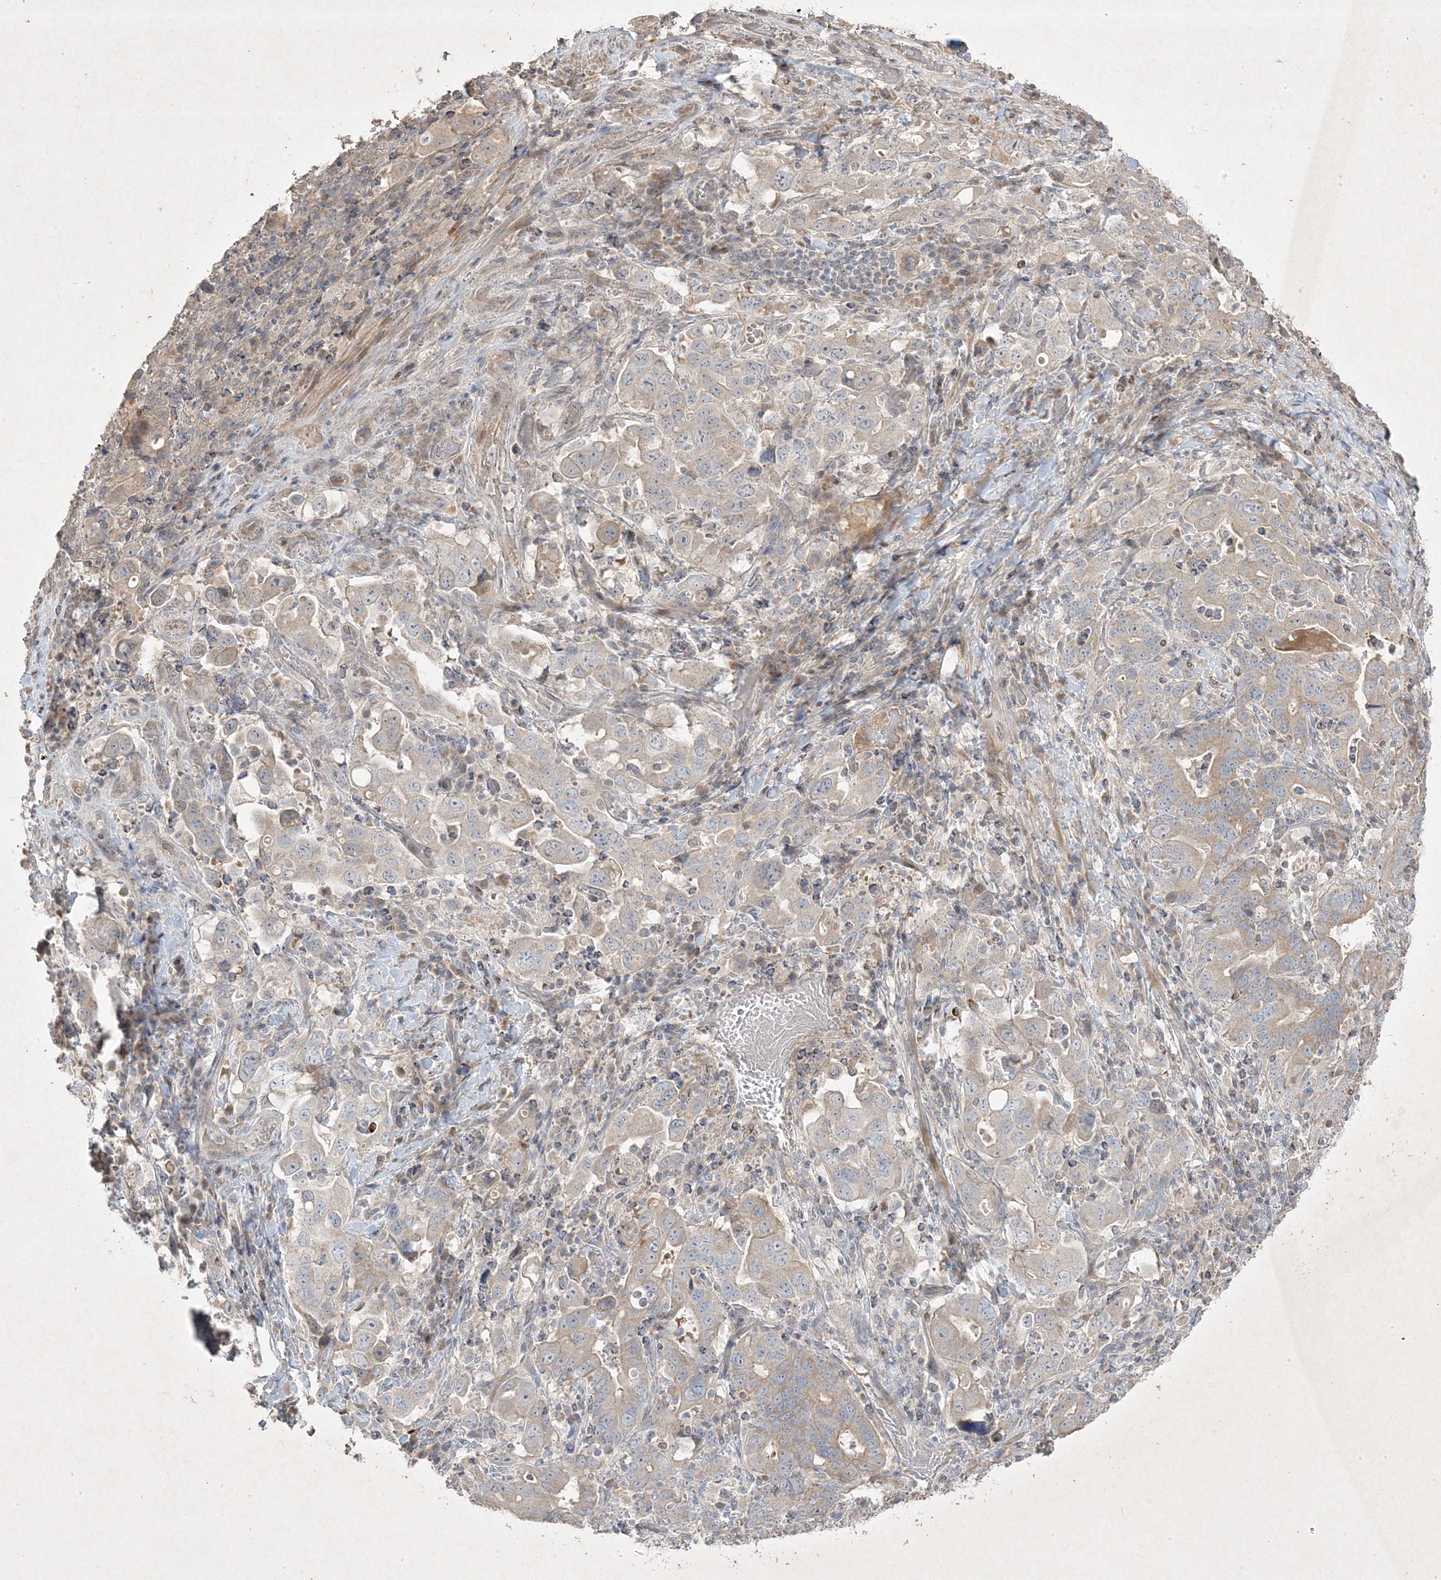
{"staining": {"intensity": "weak", "quantity": "<25%", "location": "cytoplasmic/membranous"}, "tissue": "stomach cancer", "cell_type": "Tumor cells", "image_type": "cancer", "snomed": [{"axis": "morphology", "description": "Adenocarcinoma, NOS"}, {"axis": "topography", "description": "Stomach, upper"}], "caption": "Immunohistochemistry image of neoplastic tissue: human stomach cancer (adenocarcinoma) stained with DAB (3,3'-diaminobenzidine) displays no significant protein staining in tumor cells. The staining was performed using DAB to visualize the protein expression in brown, while the nuclei were stained in blue with hematoxylin (Magnification: 20x).", "gene": "RGL4", "patient": {"sex": "male", "age": 62}}